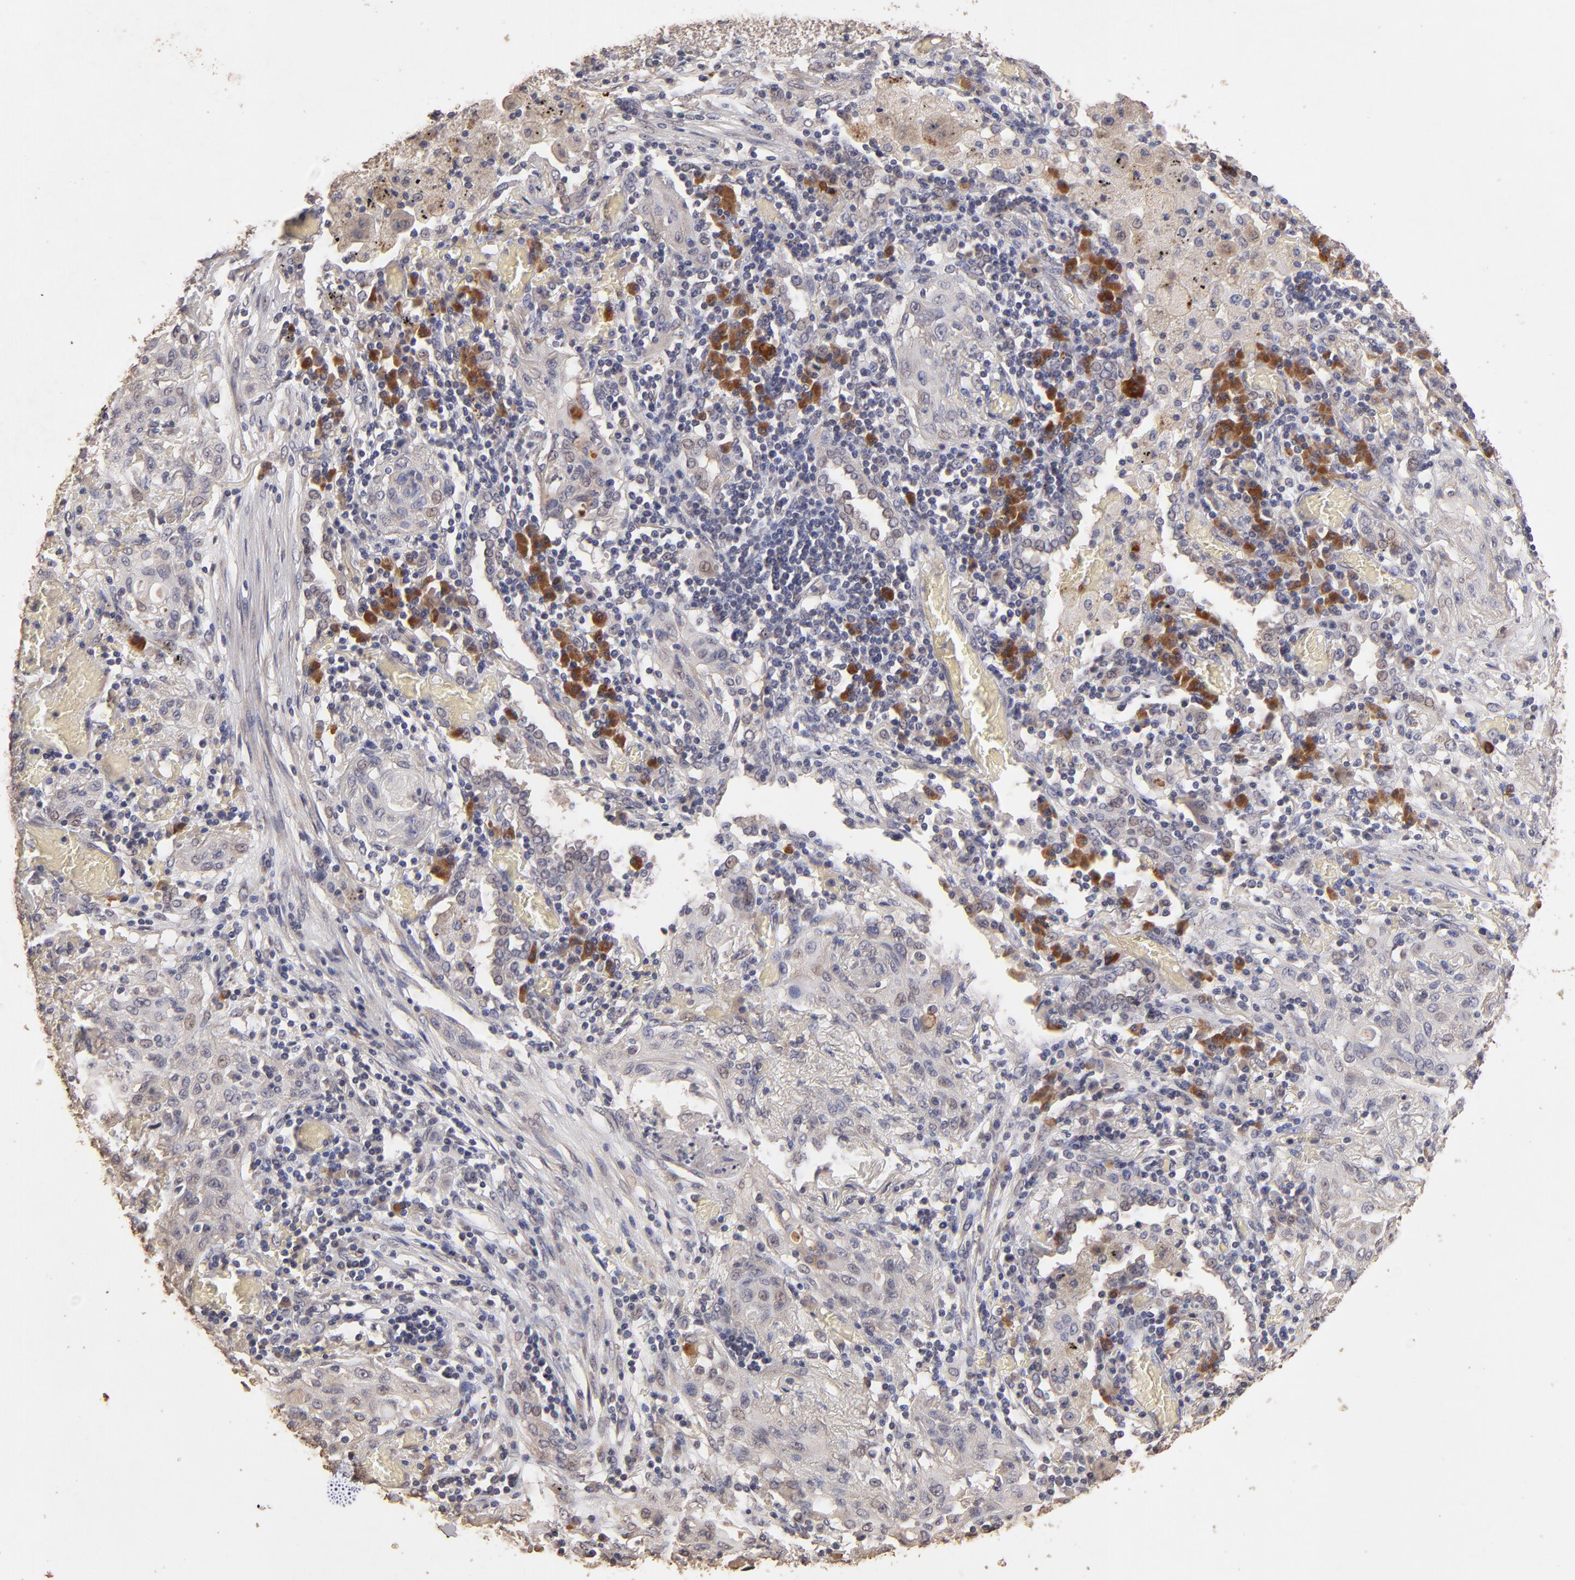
{"staining": {"intensity": "weak", "quantity": "<25%", "location": "cytoplasmic/membranous"}, "tissue": "lung cancer", "cell_type": "Tumor cells", "image_type": "cancer", "snomed": [{"axis": "morphology", "description": "Squamous cell carcinoma, NOS"}, {"axis": "topography", "description": "Lung"}], "caption": "Tumor cells are negative for protein expression in human squamous cell carcinoma (lung).", "gene": "OPHN1", "patient": {"sex": "female", "age": 47}}